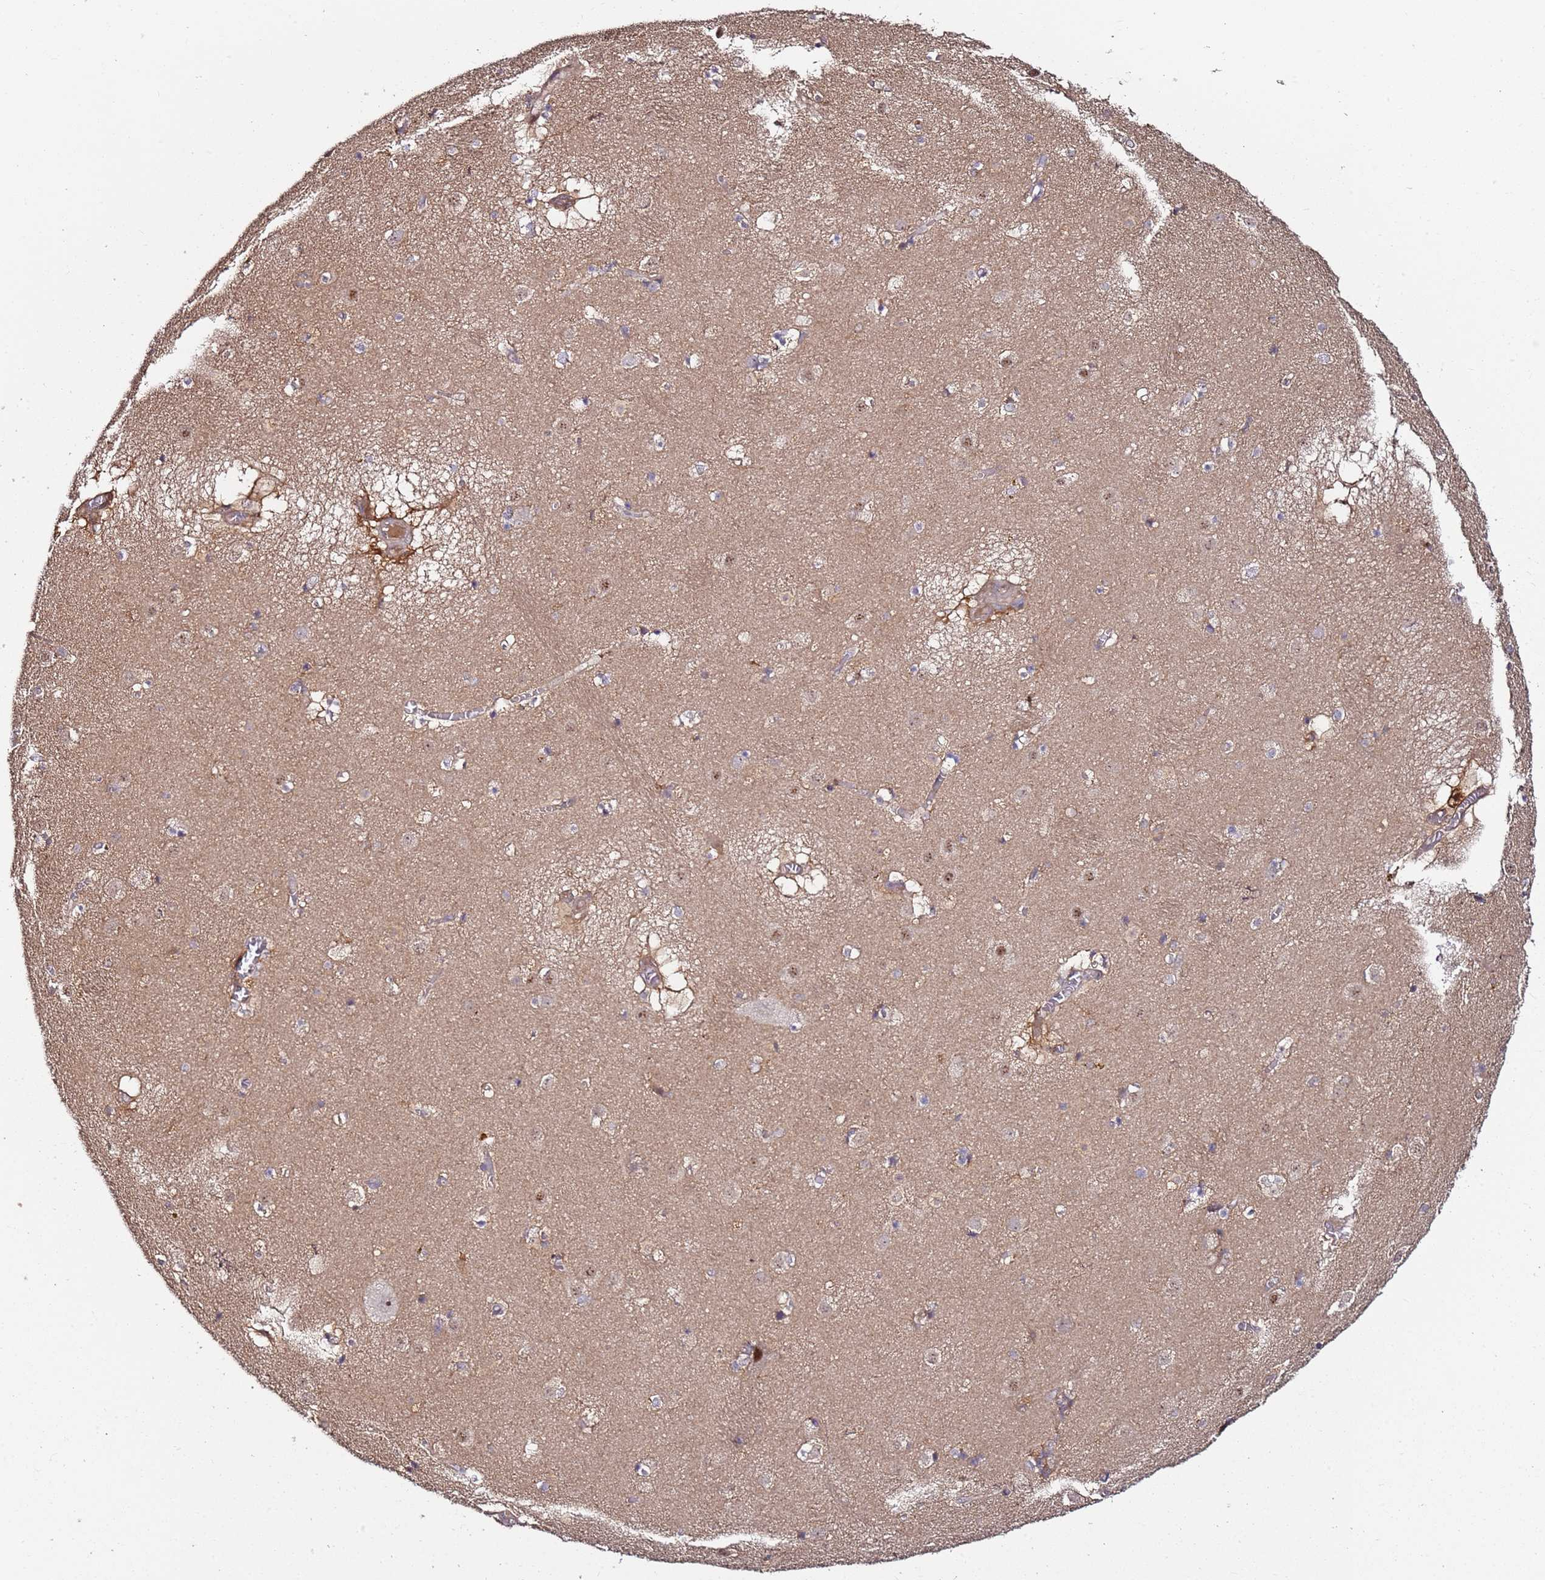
{"staining": {"intensity": "weak", "quantity": "<25%", "location": "cytoplasmic/membranous"}, "tissue": "caudate", "cell_type": "Glial cells", "image_type": "normal", "snomed": [{"axis": "morphology", "description": "Normal tissue, NOS"}, {"axis": "topography", "description": "Lateral ventricle wall"}], "caption": "The image demonstrates no significant staining in glial cells of caudate. The staining was performed using DAB to visualize the protein expression in brown, while the nuclei were stained in blue with hematoxylin (Magnification: 20x).", "gene": "PRMT7", "patient": {"sex": "male", "age": 70}}